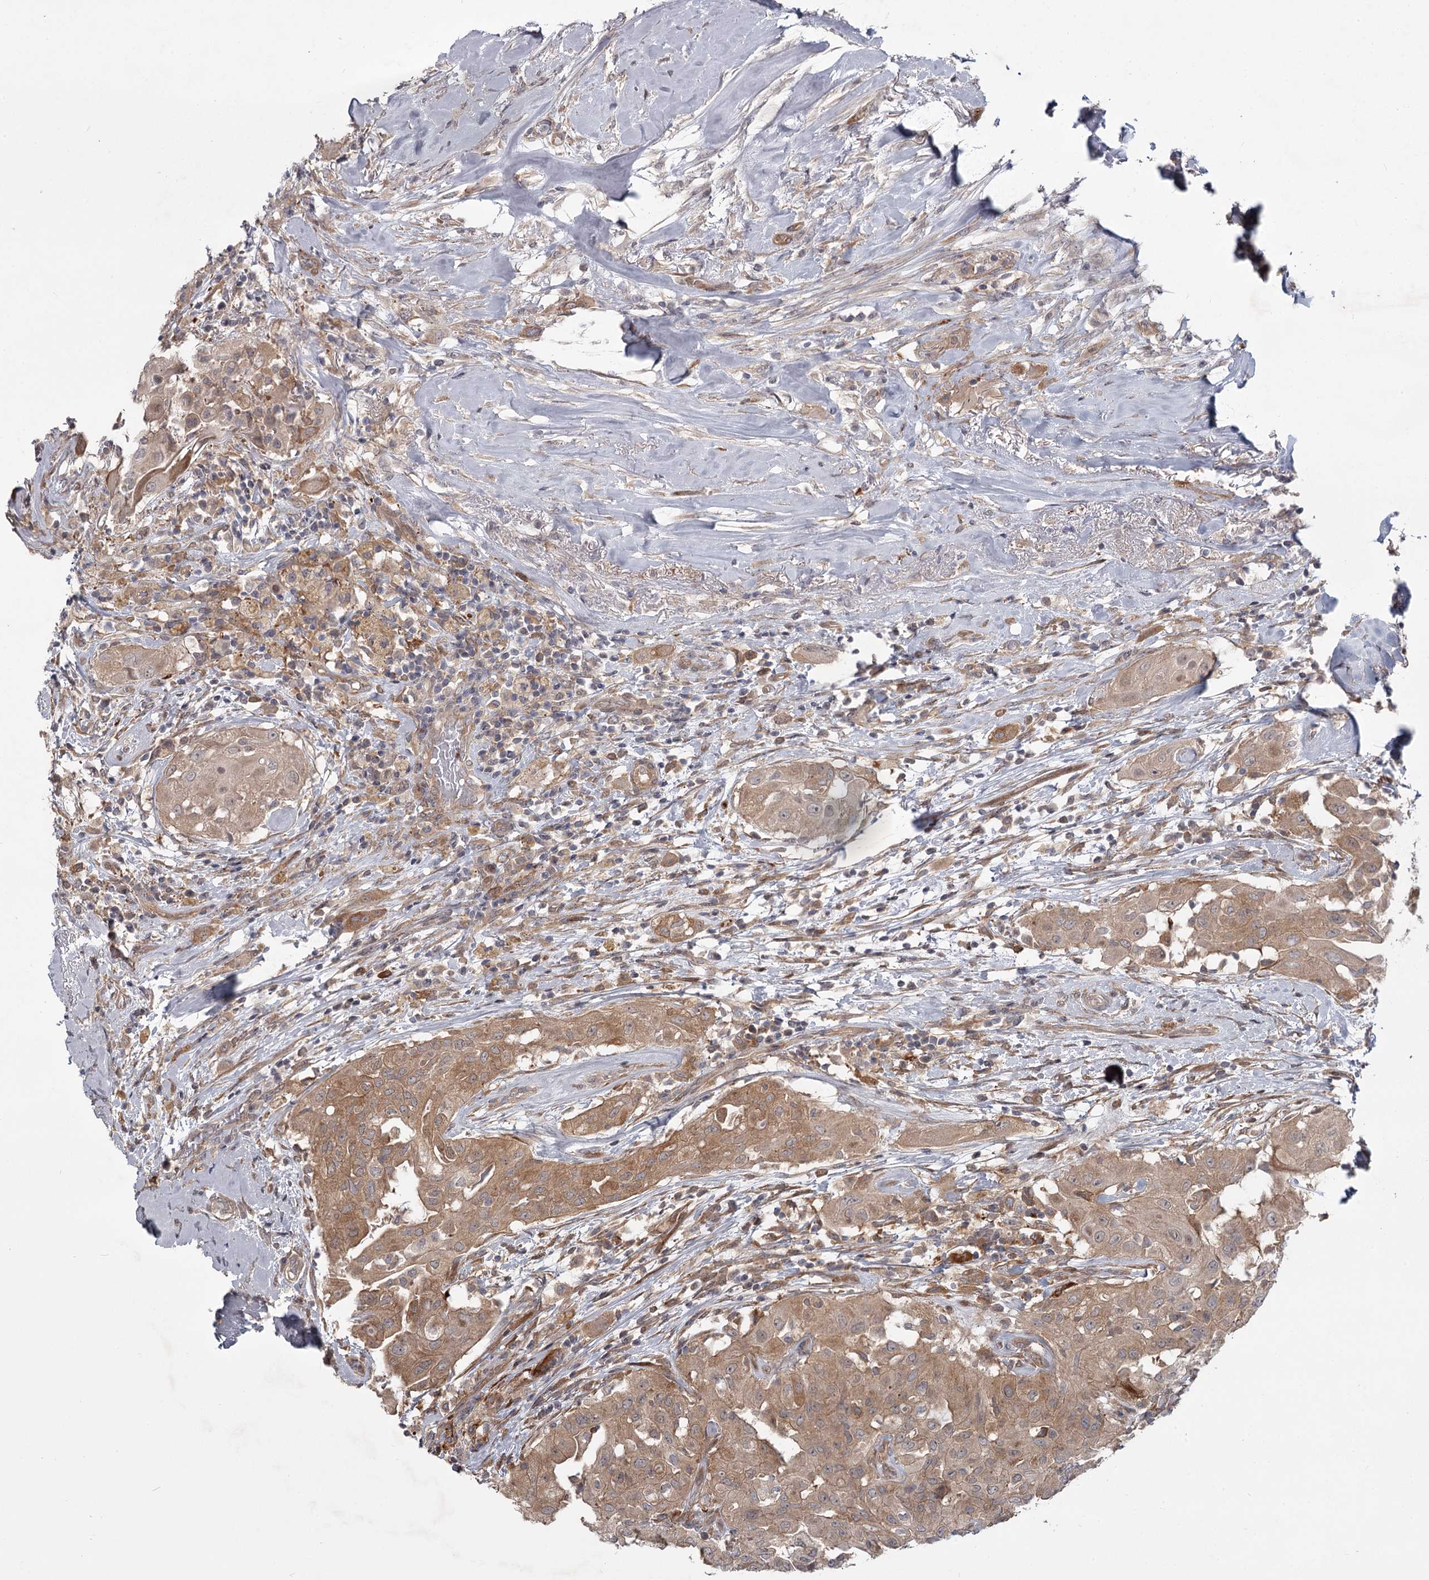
{"staining": {"intensity": "moderate", "quantity": "25%-75%", "location": "cytoplasmic/membranous"}, "tissue": "thyroid cancer", "cell_type": "Tumor cells", "image_type": "cancer", "snomed": [{"axis": "morphology", "description": "Papillary adenocarcinoma, NOS"}, {"axis": "topography", "description": "Thyroid gland"}], "caption": "Protein expression analysis of thyroid cancer (papillary adenocarcinoma) shows moderate cytoplasmic/membranous staining in about 25%-75% of tumor cells.", "gene": "CCNG2", "patient": {"sex": "female", "age": 59}}